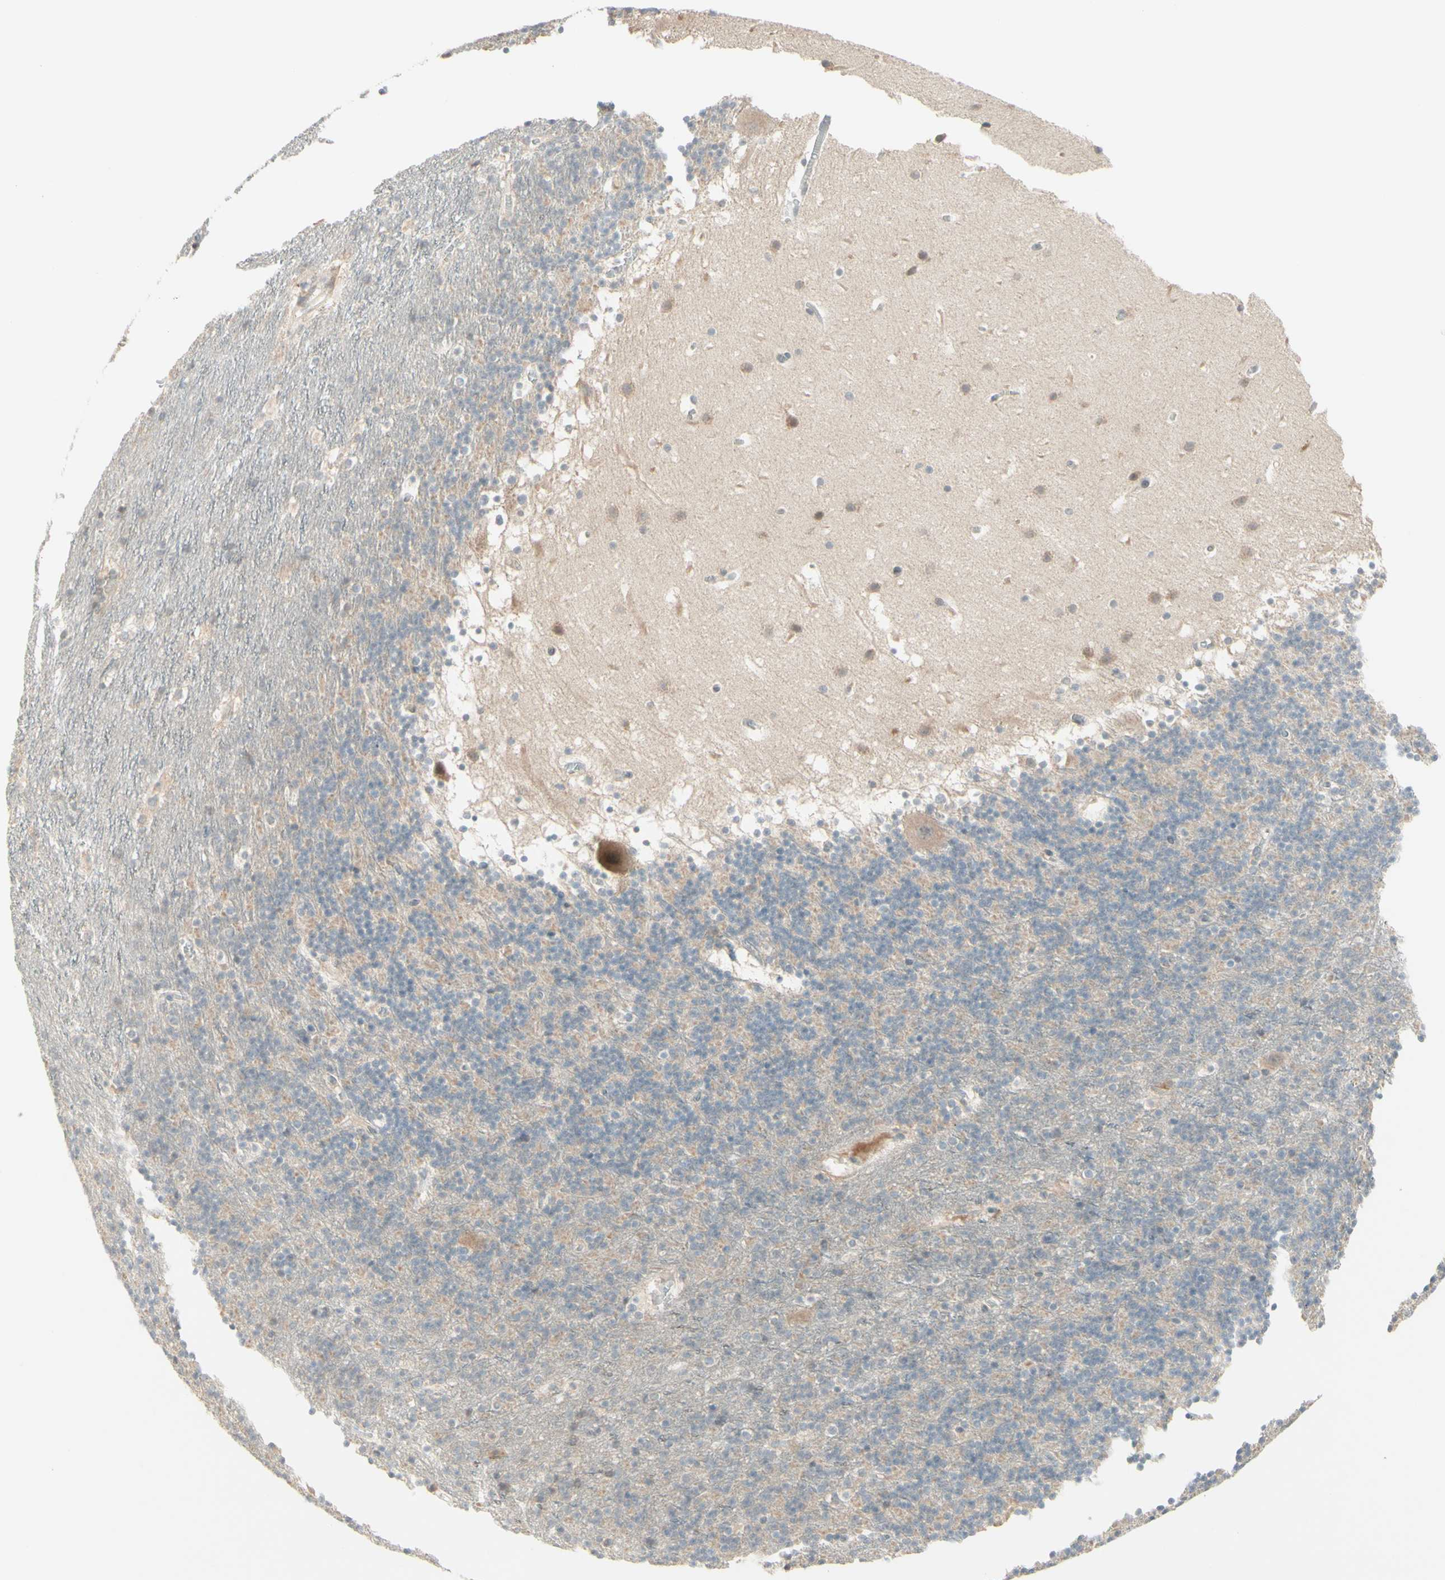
{"staining": {"intensity": "negative", "quantity": "none", "location": "none"}, "tissue": "cerebellum", "cell_type": "Cells in granular layer", "image_type": "normal", "snomed": [{"axis": "morphology", "description": "Normal tissue, NOS"}, {"axis": "topography", "description": "Cerebellum"}], "caption": "Immunohistochemistry of benign human cerebellum reveals no staining in cells in granular layer. The staining was performed using DAB (3,3'-diaminobenzidine) to visualize the protein expression in brown, while the nuclei were stained in blue with hematoxylin (Magnification: 20x).", "gene": "ZW10", "patient": {"sex": "male", "age": 45}}